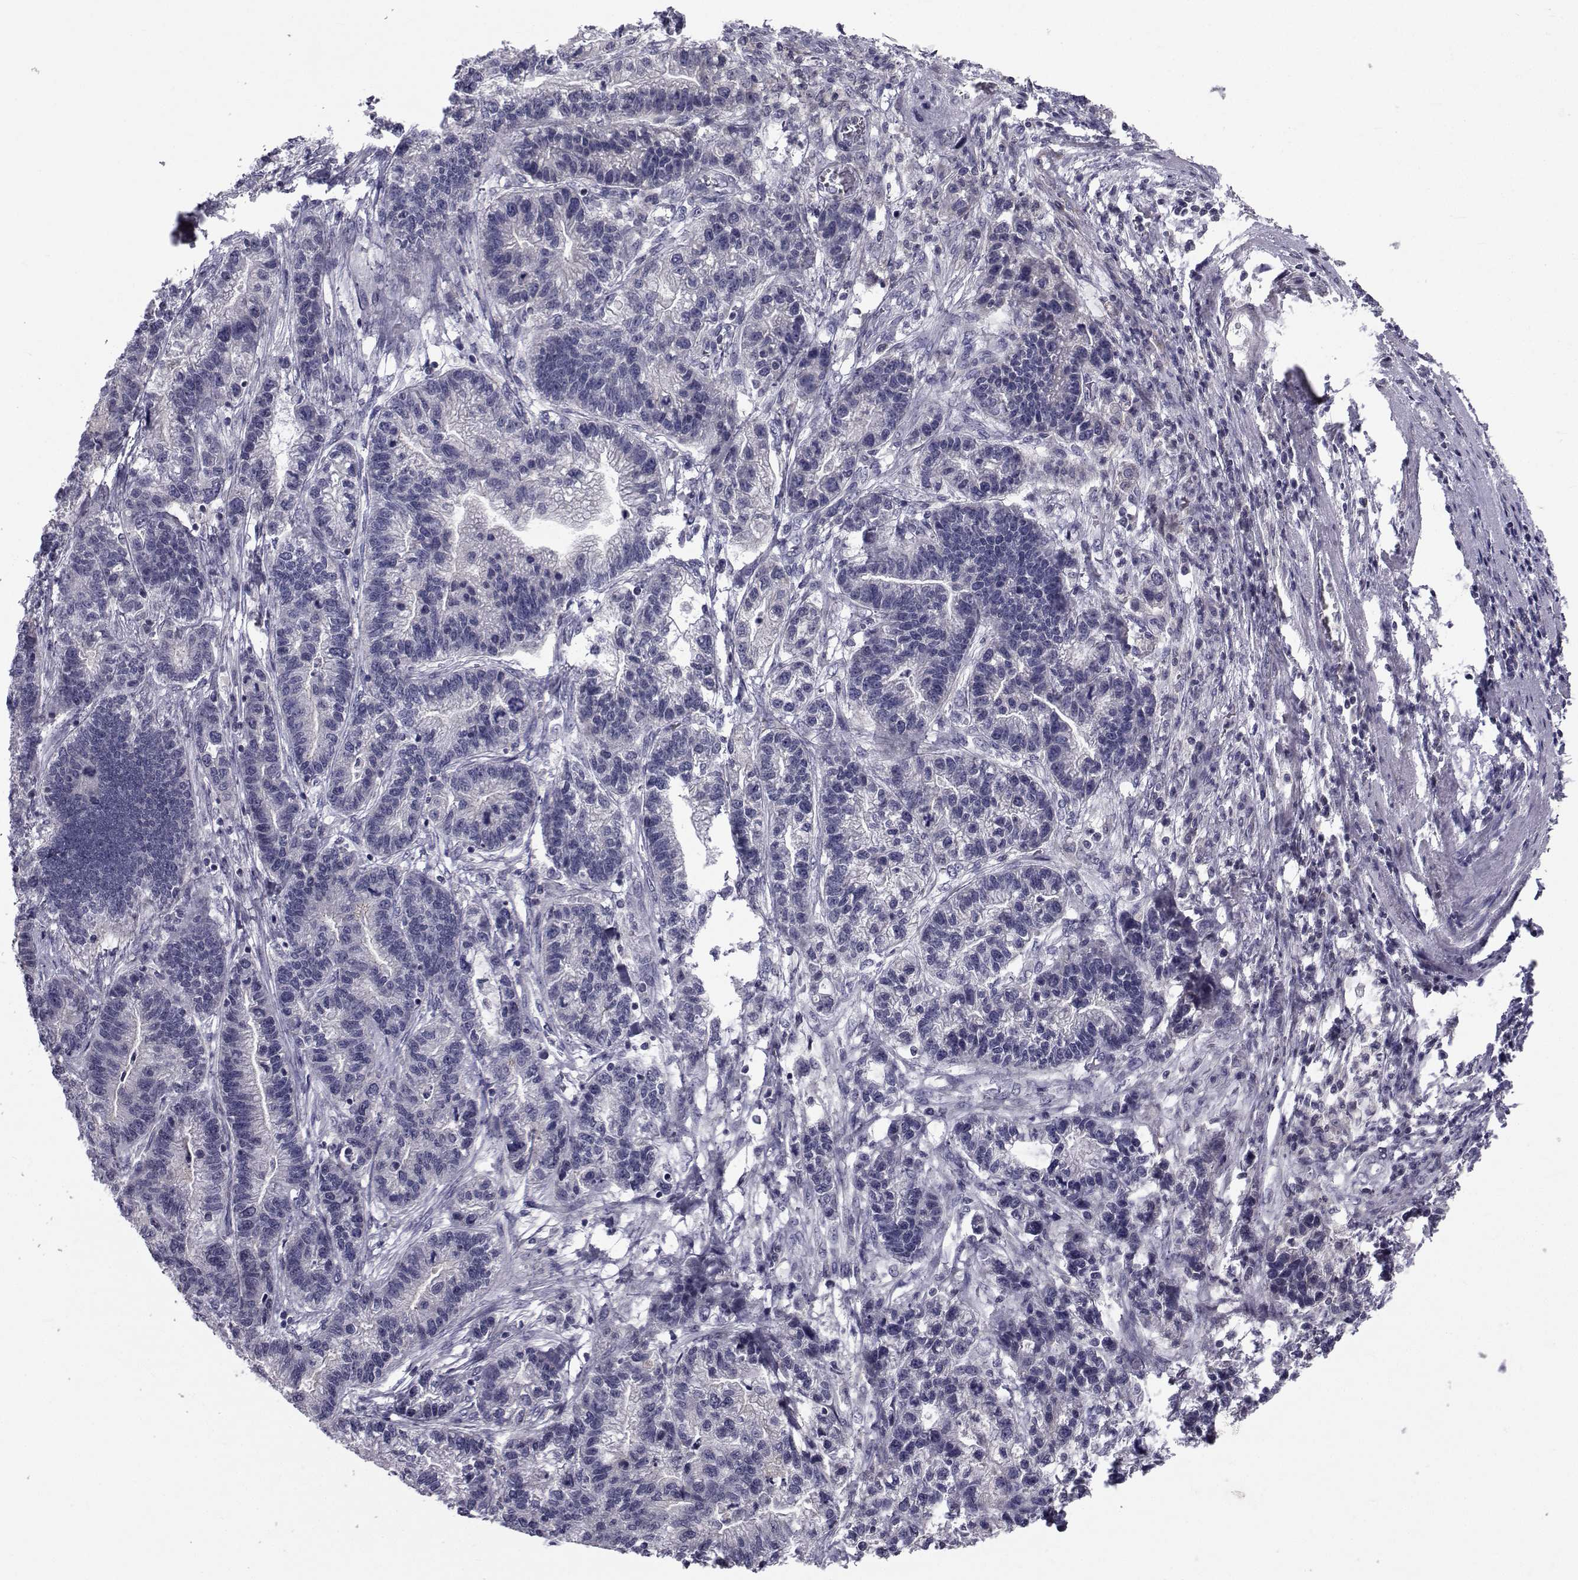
{"staining": {"intensity": "negative", "quantity": "none", "location": "none"}, "tissue": "stomach cancer", "cell_type": "Tumor cells", "image_type": "cancer", "snomed": [{"axis": "morphology", "description": "Adenocarcinoma, NOS"}, {"axis": "topography", "description": "Stomach"}], "caption": "Immunohistochemistry of human adenocarcinoma (stomach) displays no expression in tumor cells.", "gene": "SLC30A10", "patient": {"sex": "male", "age": 83}}